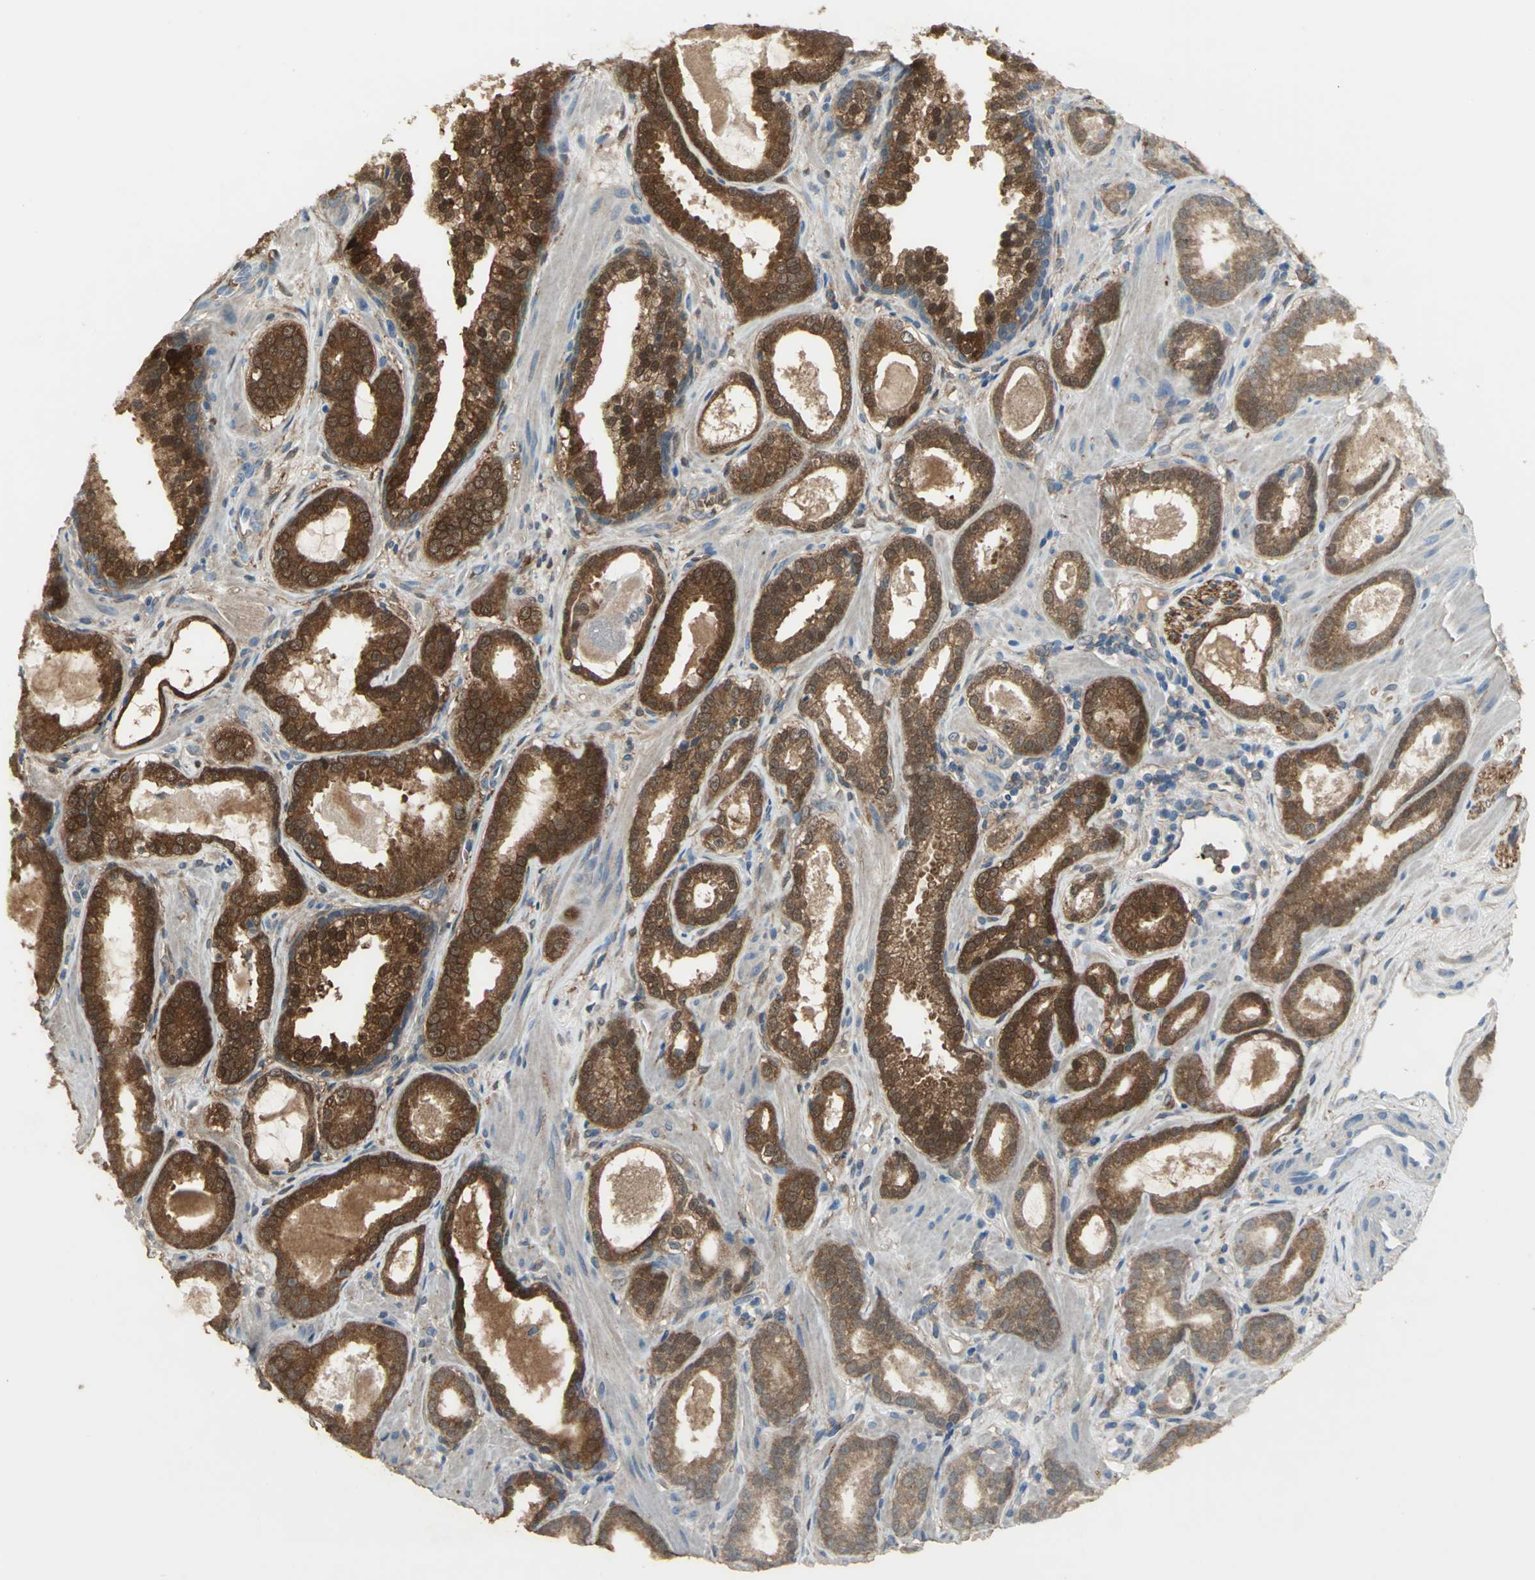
{"staining": {"intensity": "strong", "quantity": ">75%", "location": "cytoplasmic/membranous,nuclear"}, "tissue": "prostate cancer", "cell_type": "Tumor cells", "image_type": "cancer", "snomed": [{"axis": "morphology", "description": "Adenocarcinoma, Low grade"}, {"axis": "topography", "description": "Prostate"}], "caption": "This photomicrograph shows prostate adenocarcinoma (low-grade) stained with immunohistochemistry to label a protein in brown. The cytoplasmic/membranous and nuclear of tumor cells show strong positivity for the protein. Nuclei are counter-stained blue.", "gene": "DDAH1", "patient": {"sex": "male", "age": 57}}